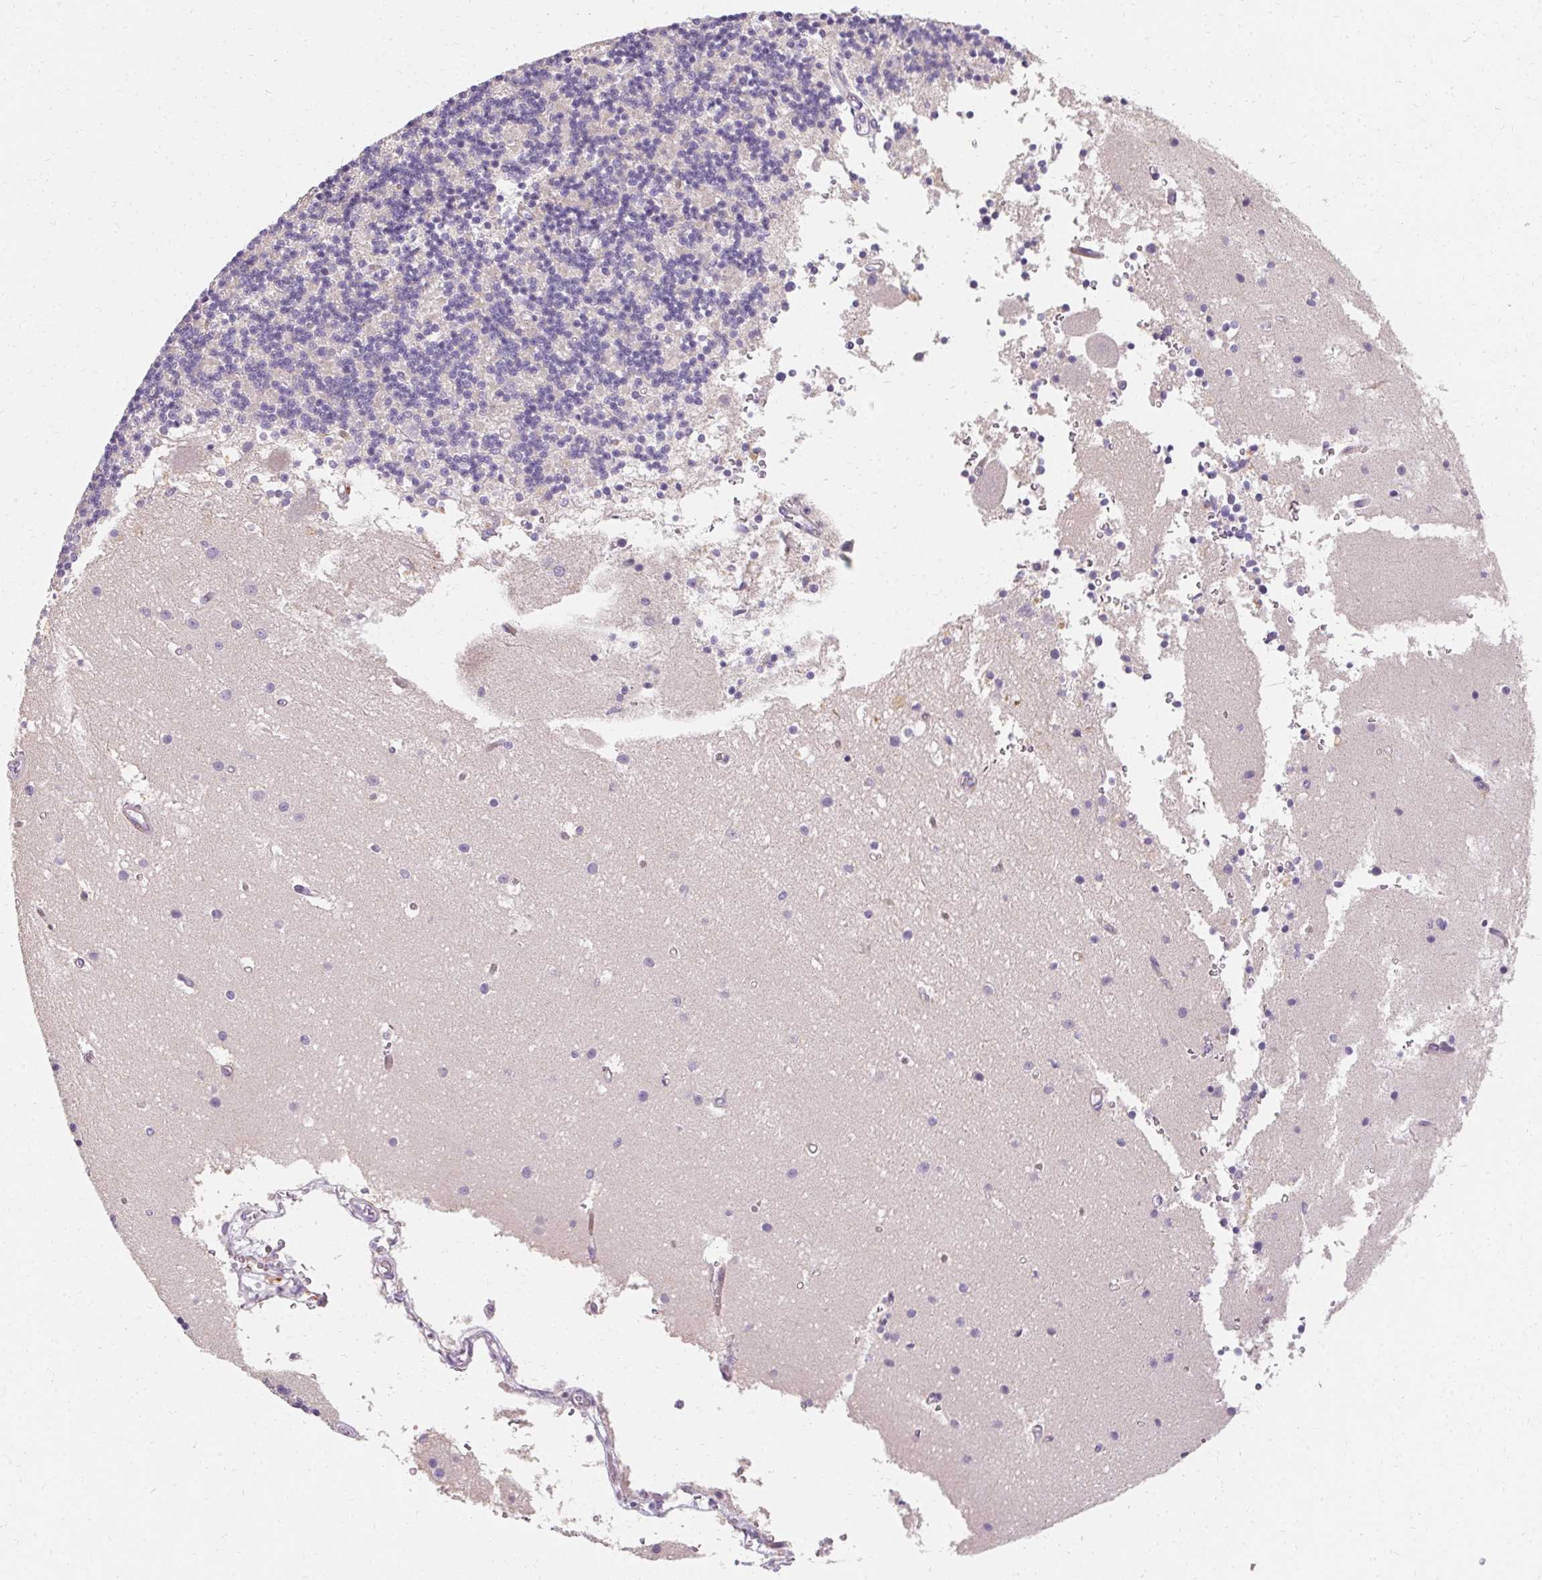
{"staining": {"intensity": "negative", "quantity": "none", "location": "none"}, "tissue": "cerebellum", "cell_type": "Cells in granular layer", "image_type": "normal", "snomed": [{"axis": "morphology", "description": "Normal tissue, NOS"}, {"axis": "topography", "description": "Cerebellum"}], "caption": "Immunohistochemical staining of benign cerebellum exhibits no significant positivity in cells in granular layer. Nuclei are stained in blue.", "gene": "TRIP13", "patient": {"sex": "male", "age": 54}}